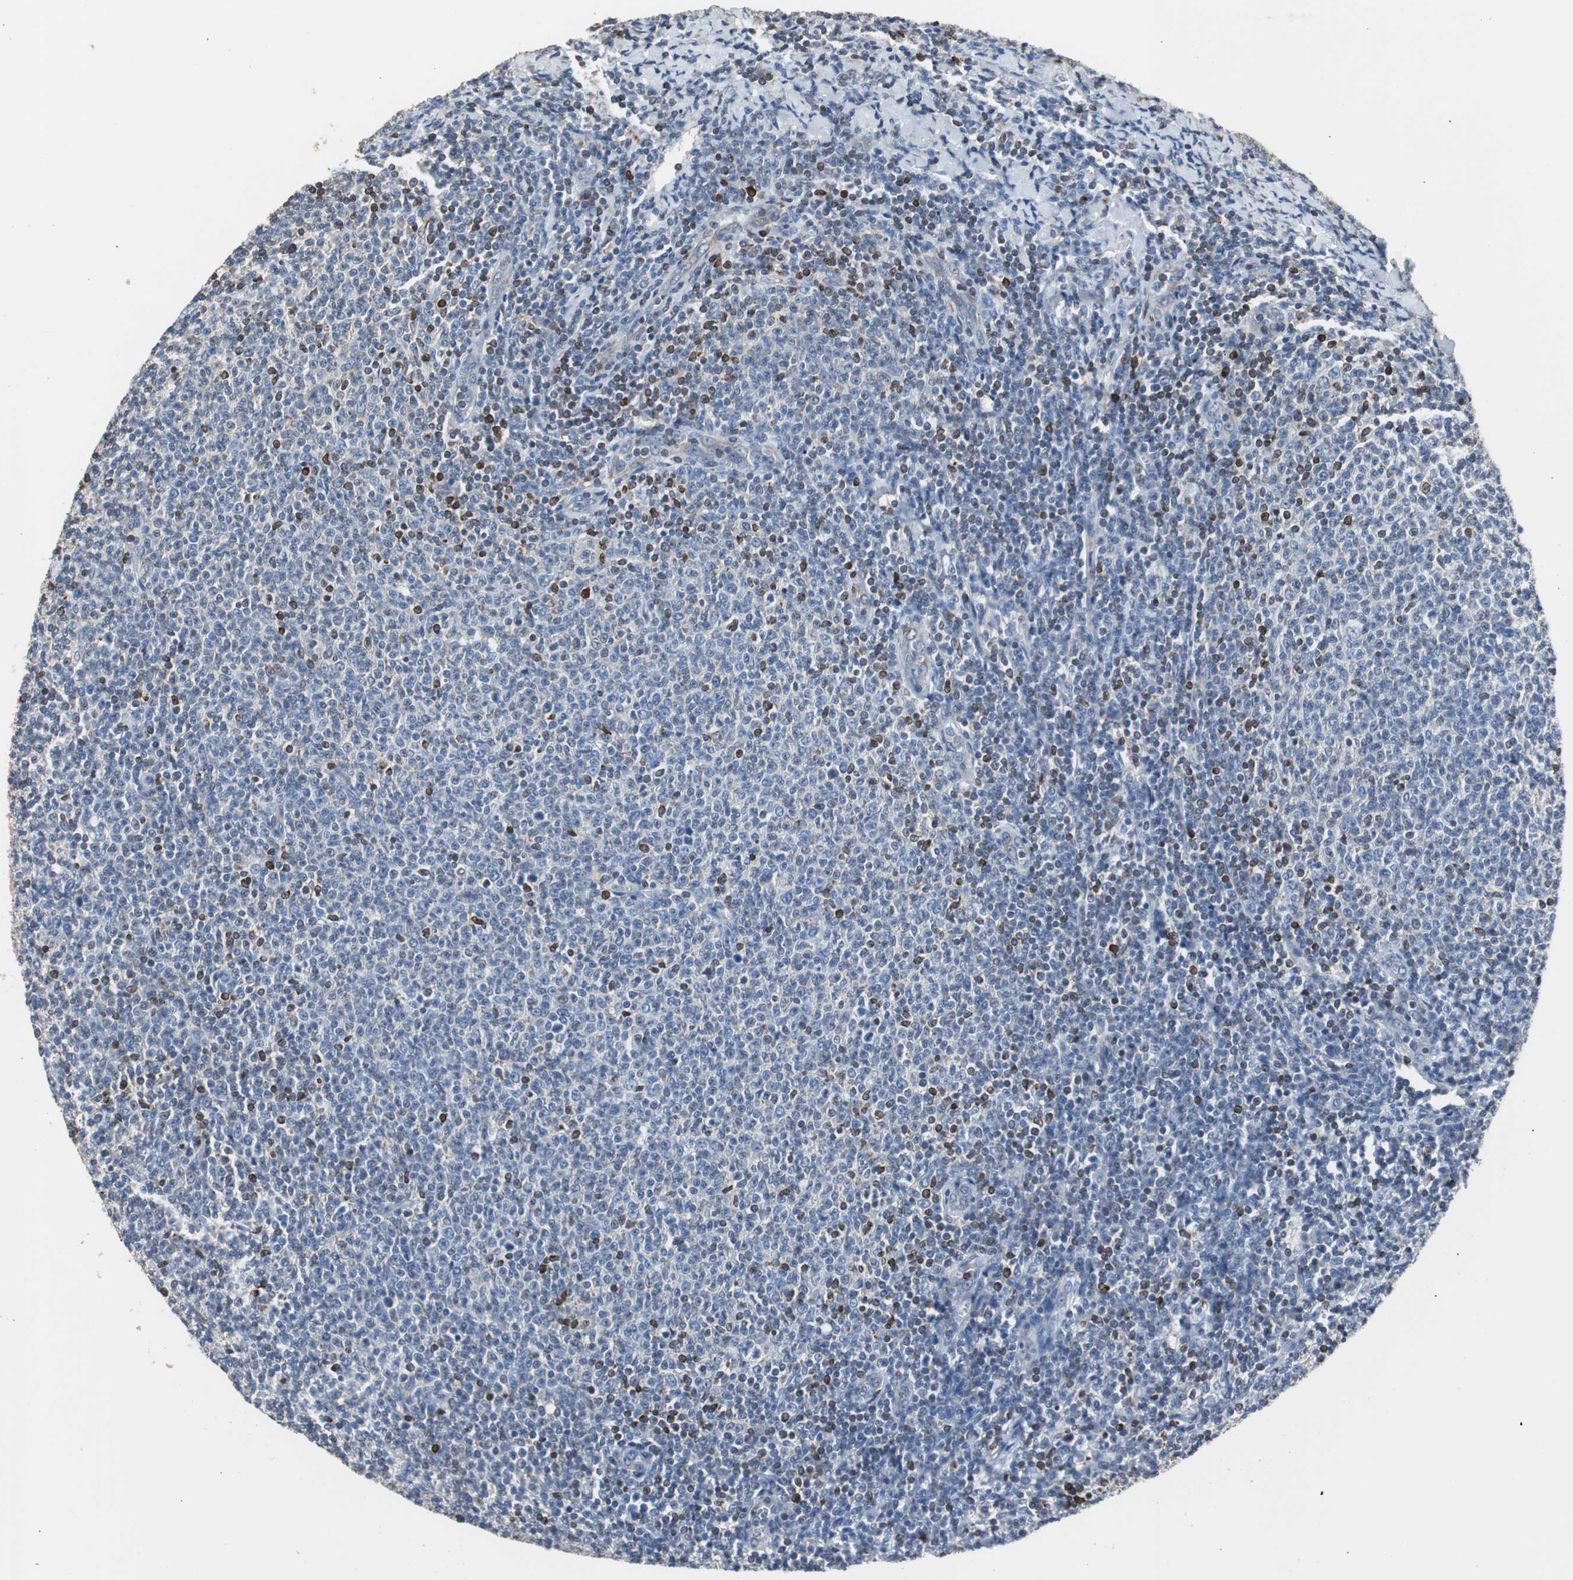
{"staining": {"intensity": "strong", "quantity": "<25%", "location": "cytoplasmic/membranous"}, "tissue": "lymphoma", "cell_type": "Tumor cells", "image_type": "cancer", "snomed": [{"axis": "morphology", "description": "Malignant lymphoma, non-Hodgkin's type, Low grade"}, {"axis": "topography", "description": "Lymph node"}], "caption": "DAB (3,3'-diaminobenzidine) immunohistochemical staining of malignant lymphoma, non-Hodgkin's type (low-grade) exhibits strong cytoplasmic/membranous protein positivity in approximately <25% of tumor cells.", "gene": "PBXIP1", "patient": {"sex": "male", "age": 66}}